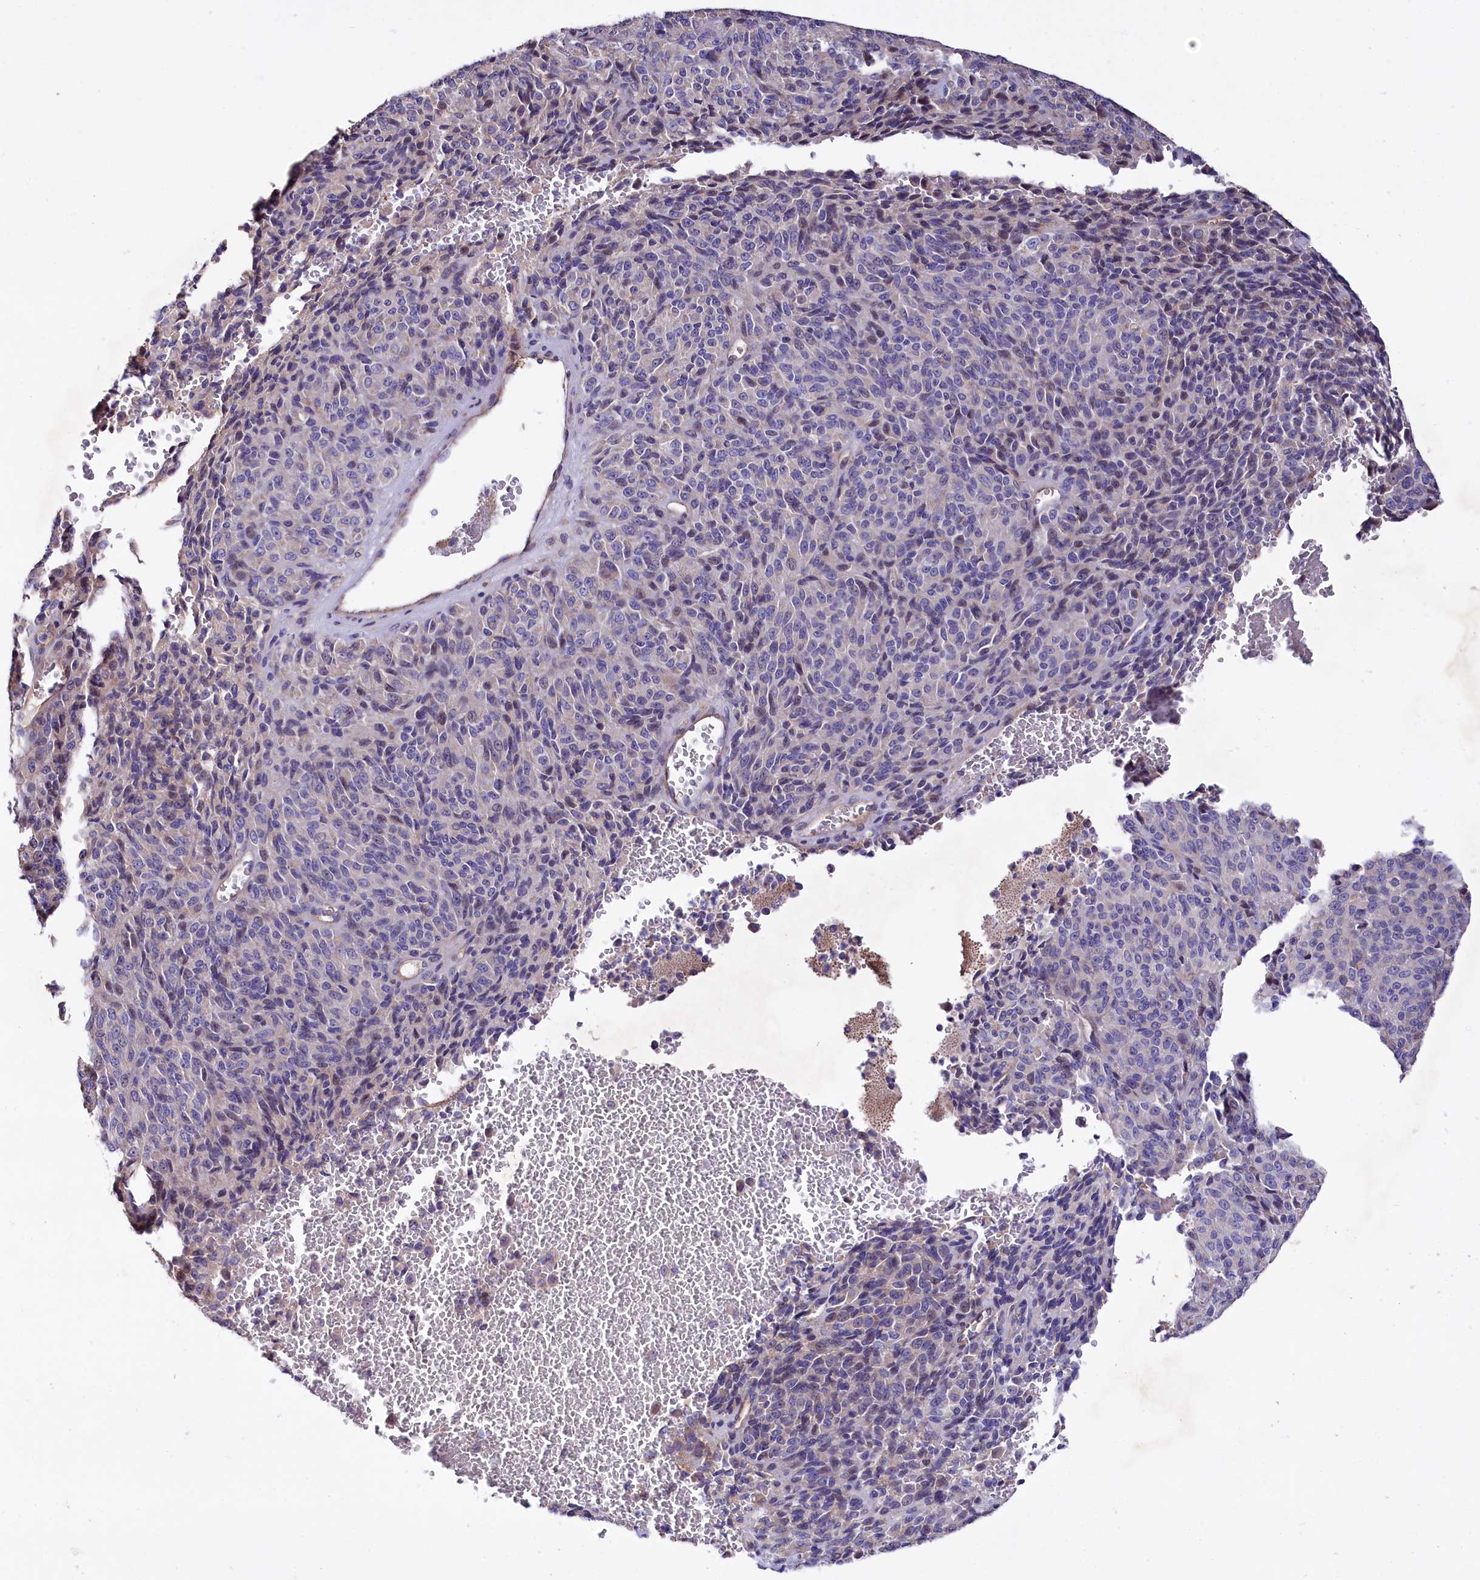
{"staining": {"intensity": "weak", "quantity": "<25%", "location": "nuclear"}, "tissue": "melanoma", "cell_type": "Tumor cells", "image_type": "cancer", "snomed": [{"axis": "morphology", "description": "Malignant melanoma, Metastatic site"}, {"axis": "topography", "description": "Brain"}], "caption": "Immunohistochemical staining of malignant melanoma (metastatic site) displays no significant positivity in tumor cells.", "gene": "RPUSD3", "patient": {"sex": "female", "age": 56}}